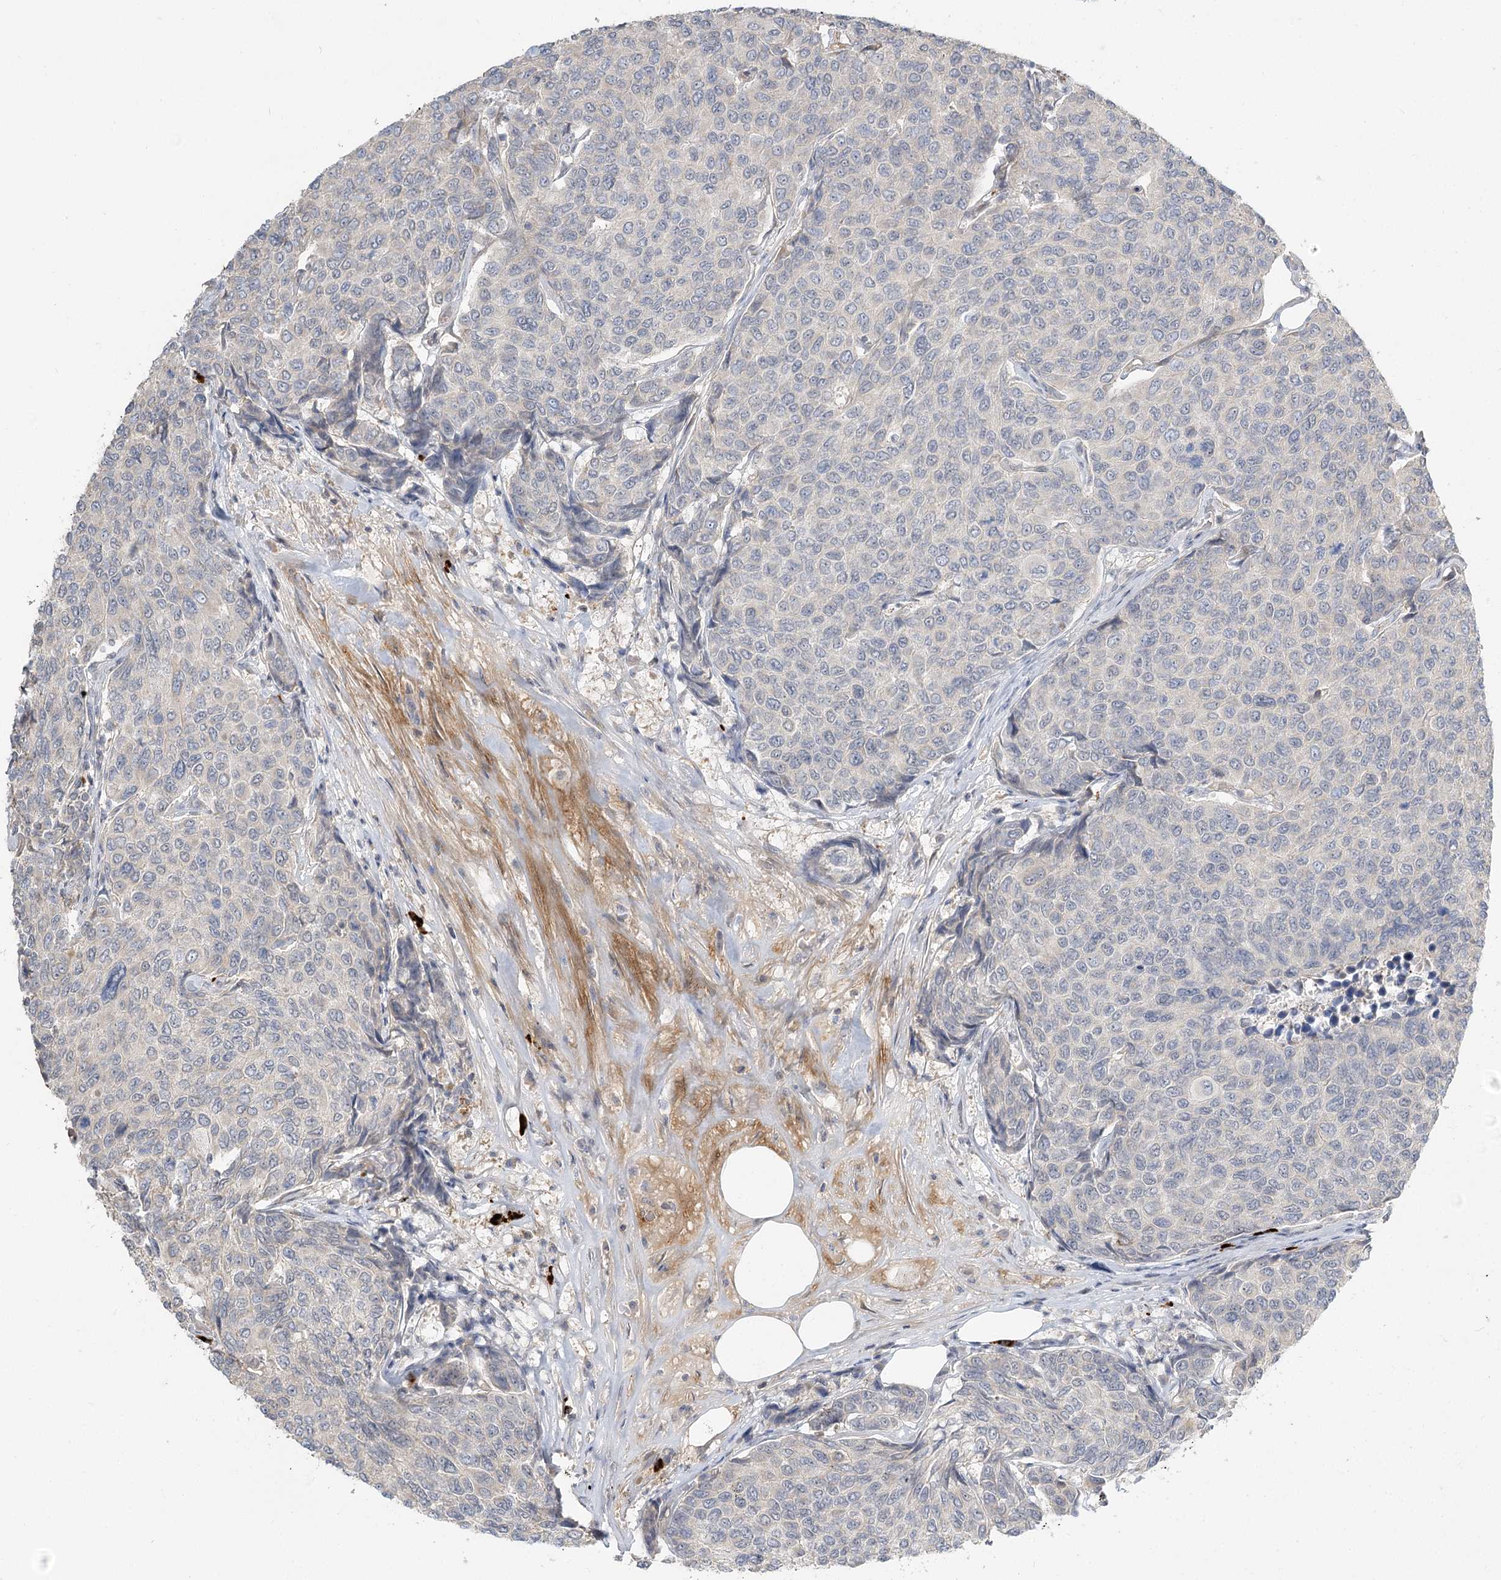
{"staining": {"intensity": "negative", "quantity": "none", "location": "none"}, "tissue": "breast cancer", "cell_type": "Tumor cells", "image_type": "cancer", "snomed": [{"axis": "morphology", "description": "Duct carcinoma"}, {"axis": "topography", "description": "Breast"}], "caption": "An immunohistochemistry (IHC) photomicrograph of infiltrating ductal carcinoma (breast) is shown. There is no staining in tumor cells of infiltrating ductal carcinoma (breast).", "gene": "GUCY2C", "patient": {"sex": "female", "age": 55}}